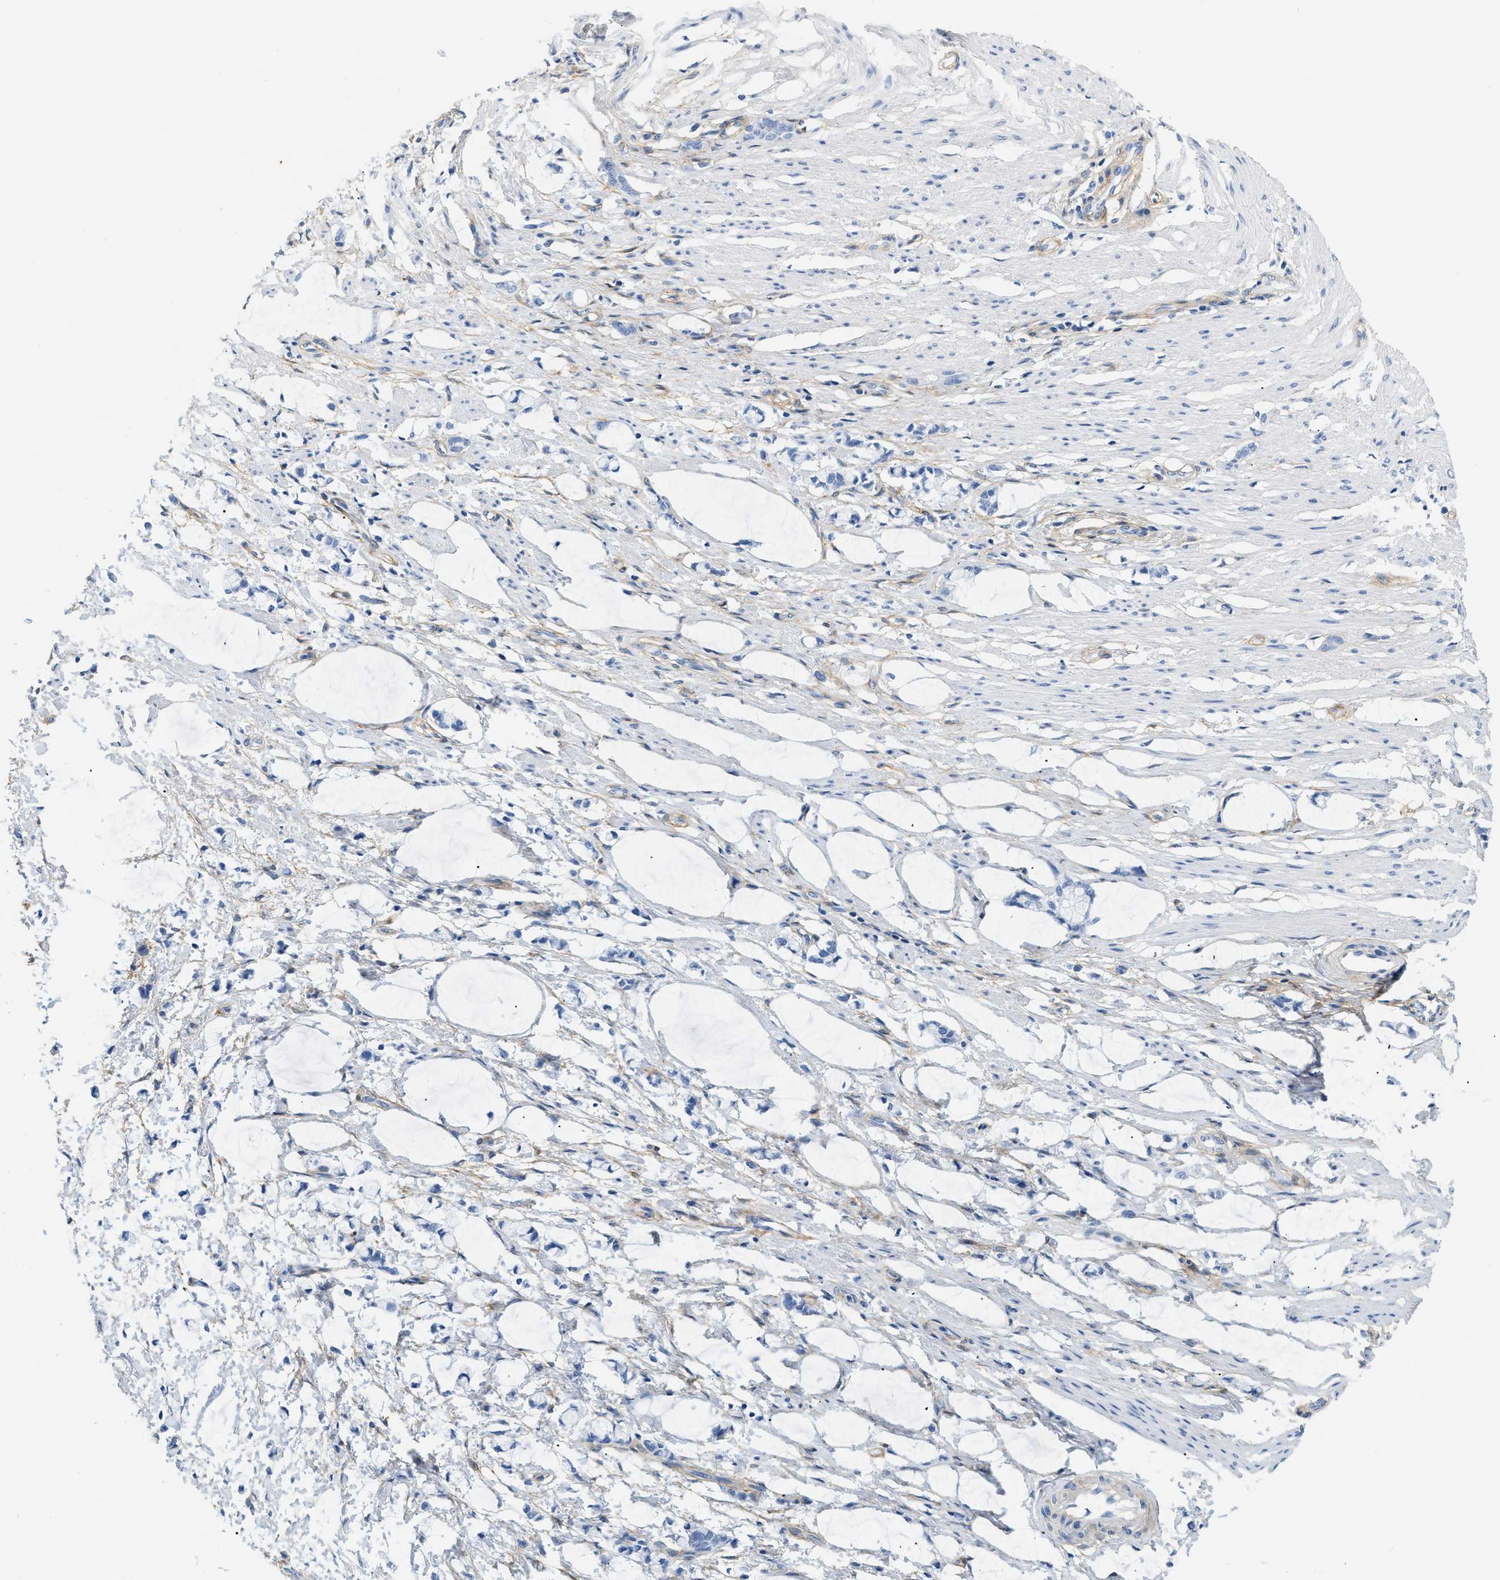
{"staining": {"intensity": "negative", "quantity": "none", "location": "none"}, "tissue": "smooth muscle", "cell_type": "Smooth muscle cells", "image_type": "normal", "snomed": [{"axis": "morphology", "description": "Normal tissue, NOS"}, {"axis": "morphology", "description": "Adenocarcinoma, NOS"}, {"axis": "topography", "description": "Smooth muscle"}, {"axis": "topography", "description": "Colon"}], "caption": "The photomicrograph displays no significant expression in smooth muscle cells of smooth muscle.", "gene": "PDGFRB", "patient": {"sex": "male", "age": 14}}